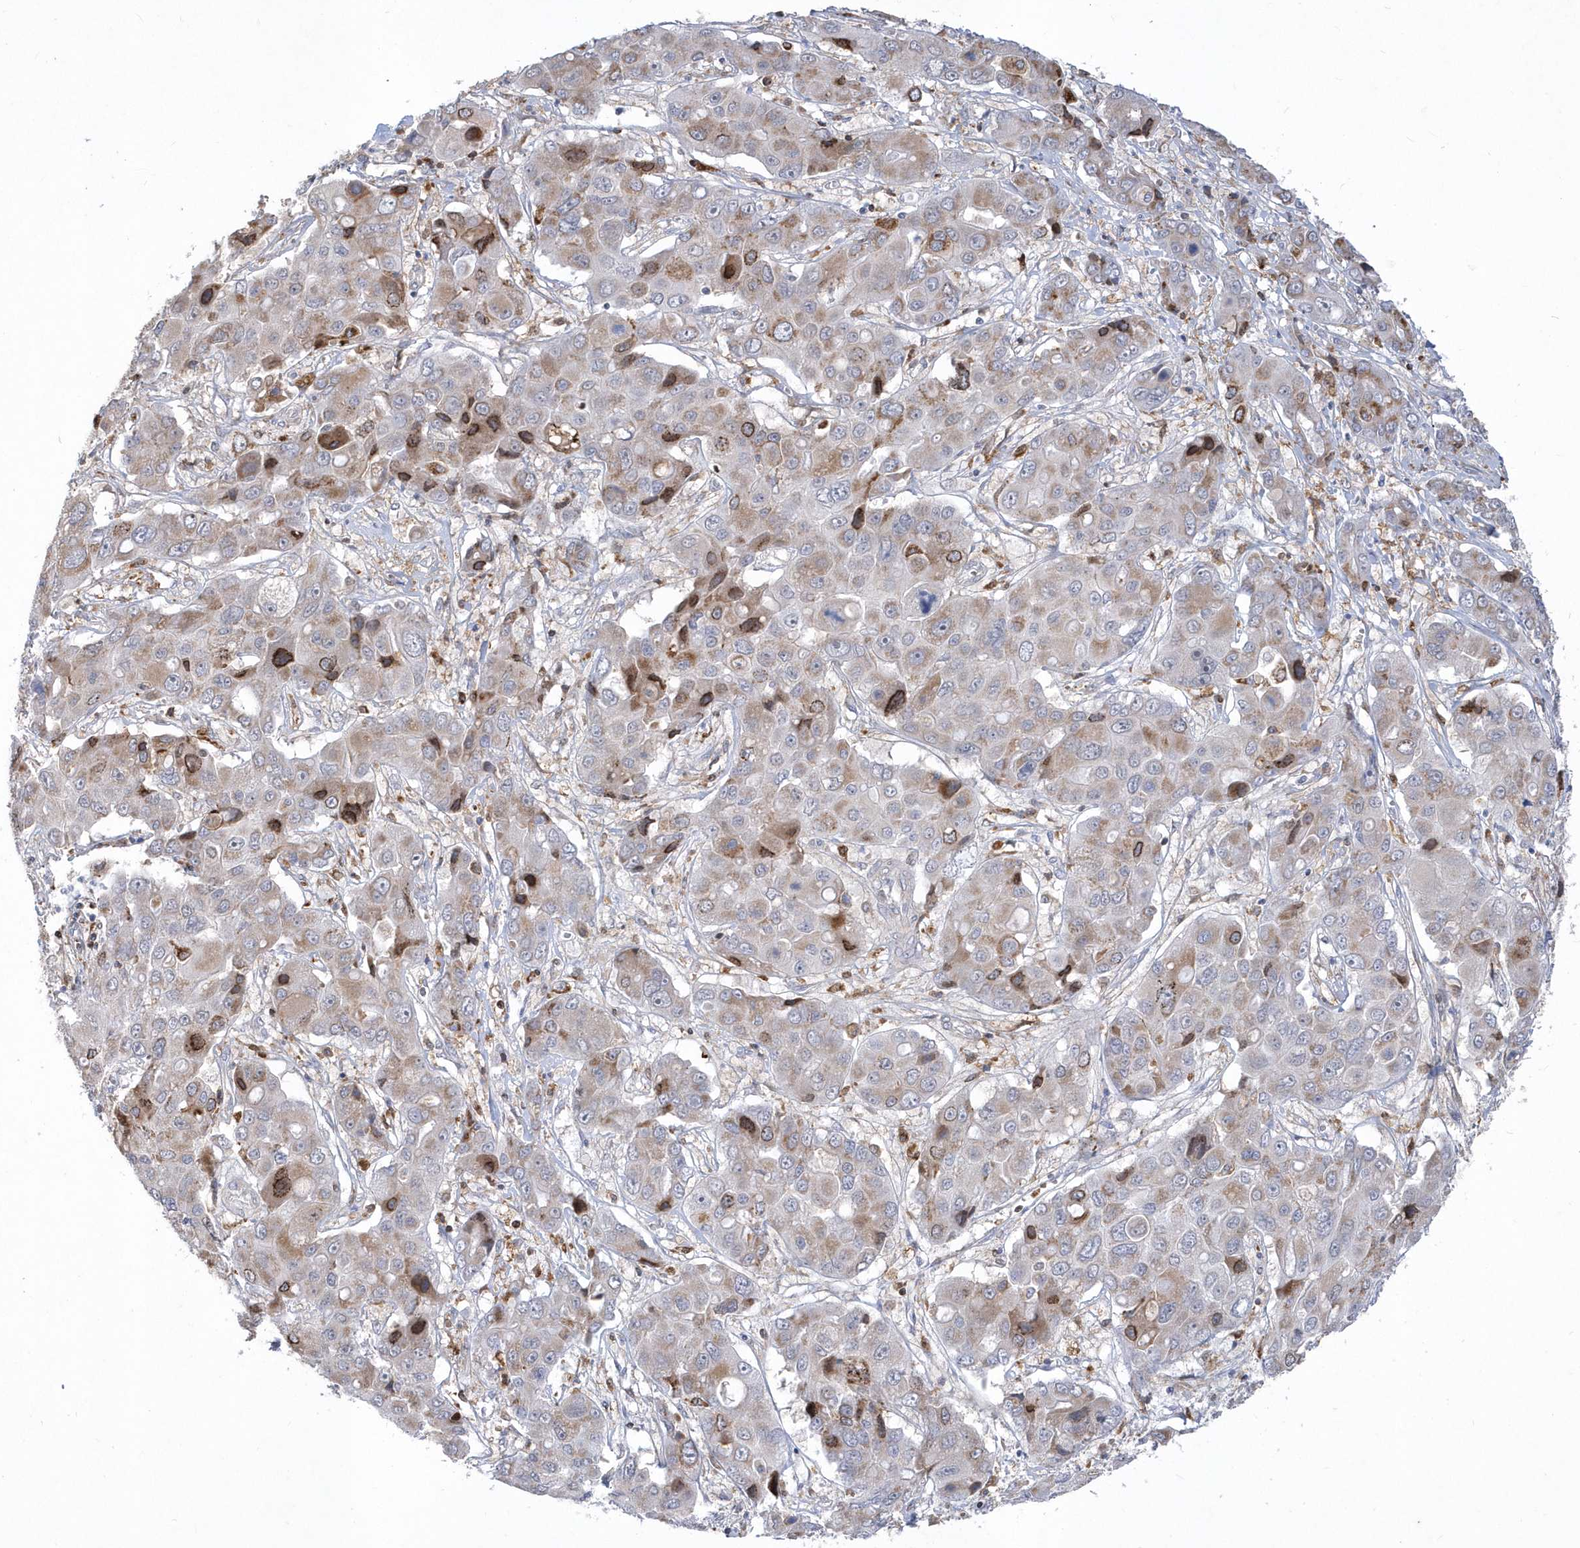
{"staining": {"intensity": "moderate", "quantity": "<25%", "location": "cytoplasmic/membranous"}, "tissue": "liver cancer", "cell_type": "Tumor cells", "image_type": "cancer", "snomed": [{"axis": "morphology", "description": "Cholangiocarcinoma"}, {"axis": "topography", "description": "Liver"}], "caption": "Immunohistochemistry (IHC) of human cholangiocarcinoma (liver) displays low levels of moderate cytoplasmic/membranous staining in approximately <25% of tumor cells. The protein of interest is stained brown, and the nuclei are stained in blue (DAB (3,3'-diaminobenzidine) IHC with brightfield microscopy, high magnification).", "gene": "TSPEAR", "patient": {"sex": "male", "age": 67}}